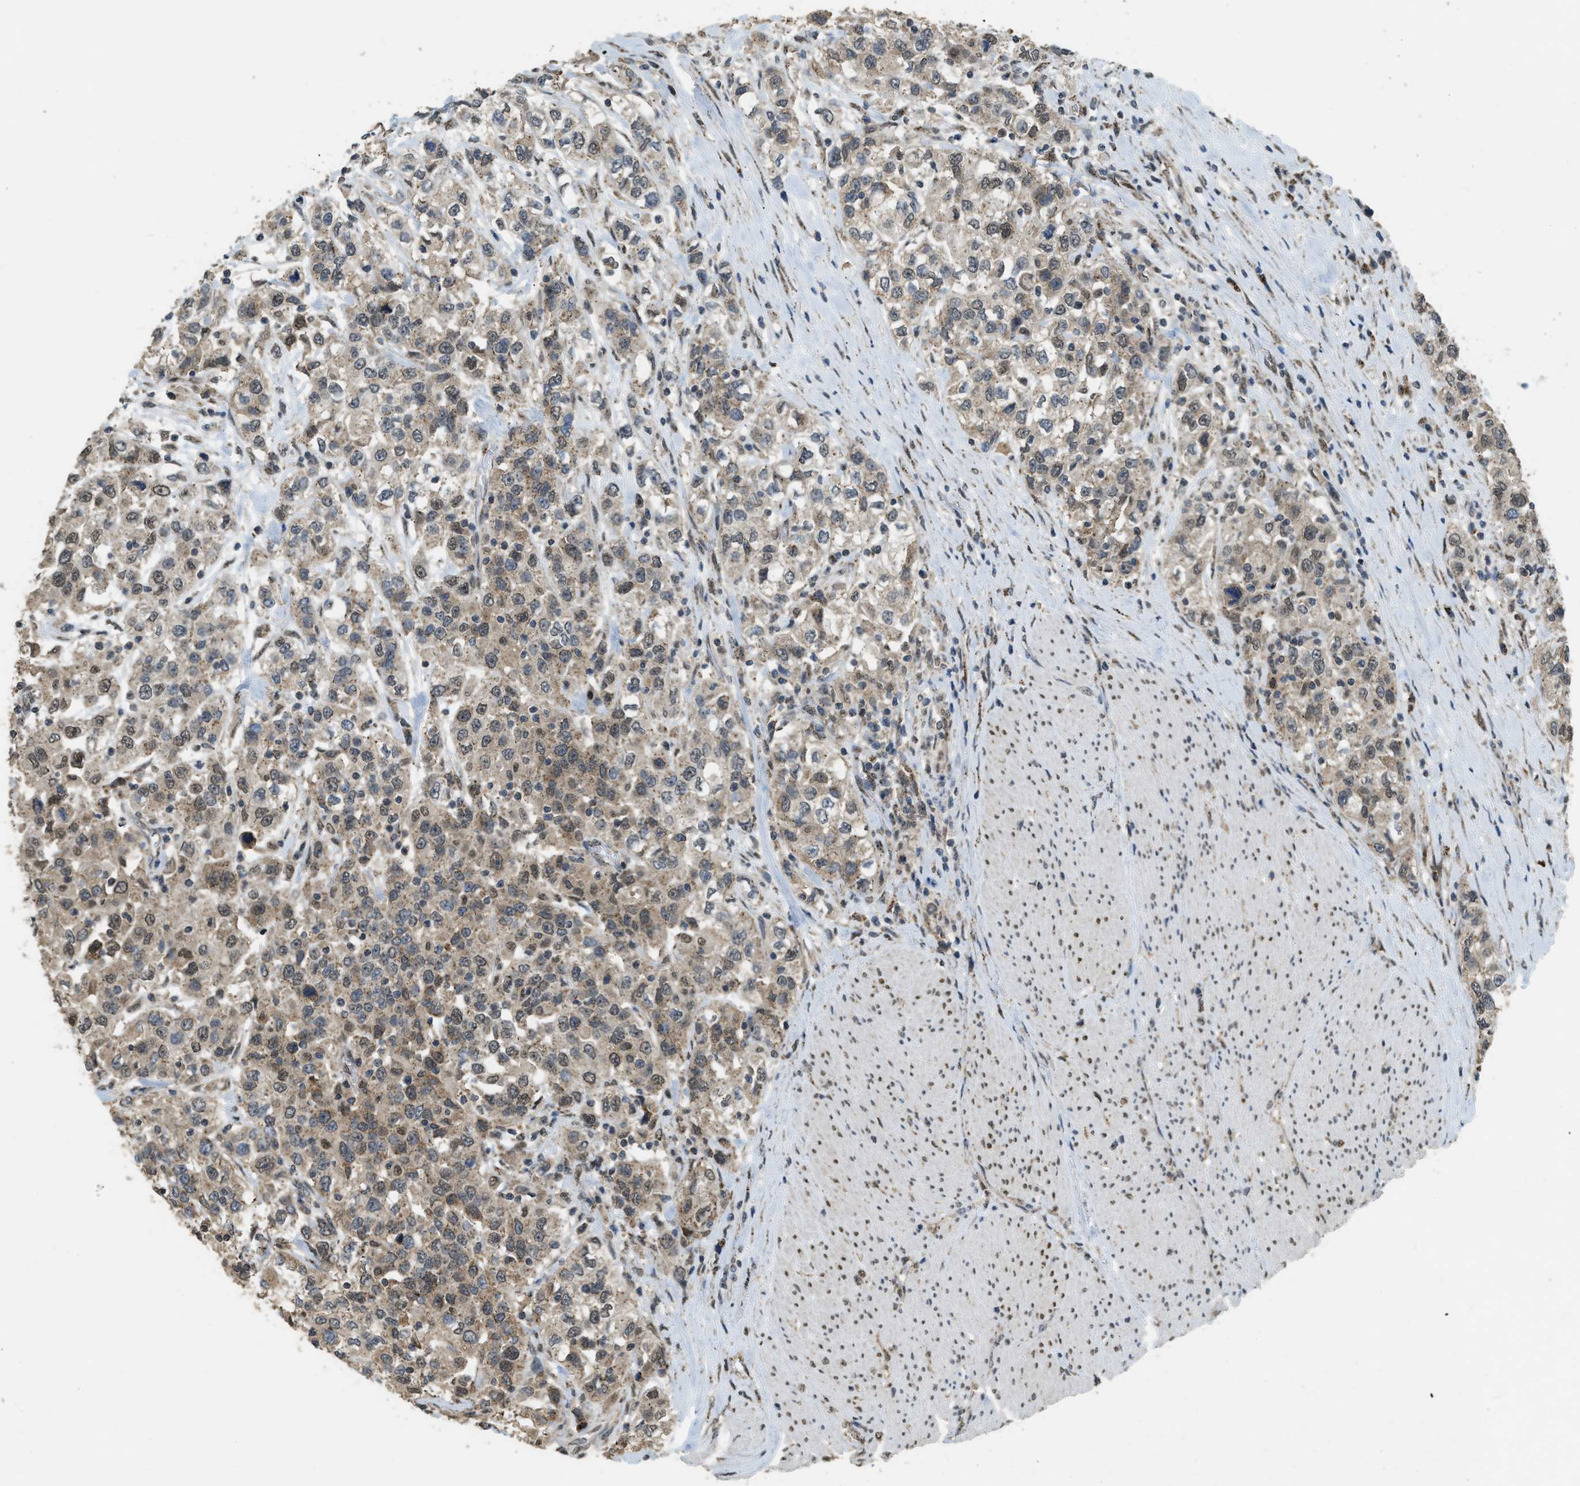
{"staining": {"intensity": "moderate", "quantity": ">75%", "location": "cytoplasmic/membranous"}, "tissue": "urothelial cancer", "cell_type": "Tumor cells", "image_type": "cancer", "snomed": [{"axis": "morphology", "description": "Urothelial carcinoma, High grade"}, {"axis": "topography", "description": "Urinary bladder"}], "caption": "A photomicrograph of urothelial carcinoma (high-grade) stained for a protein reveals moderate cytoplasmic/membranous brown staining in tumor cells.", "gene": "IPO7", "patient": {"sex": "female", "age": 80}}